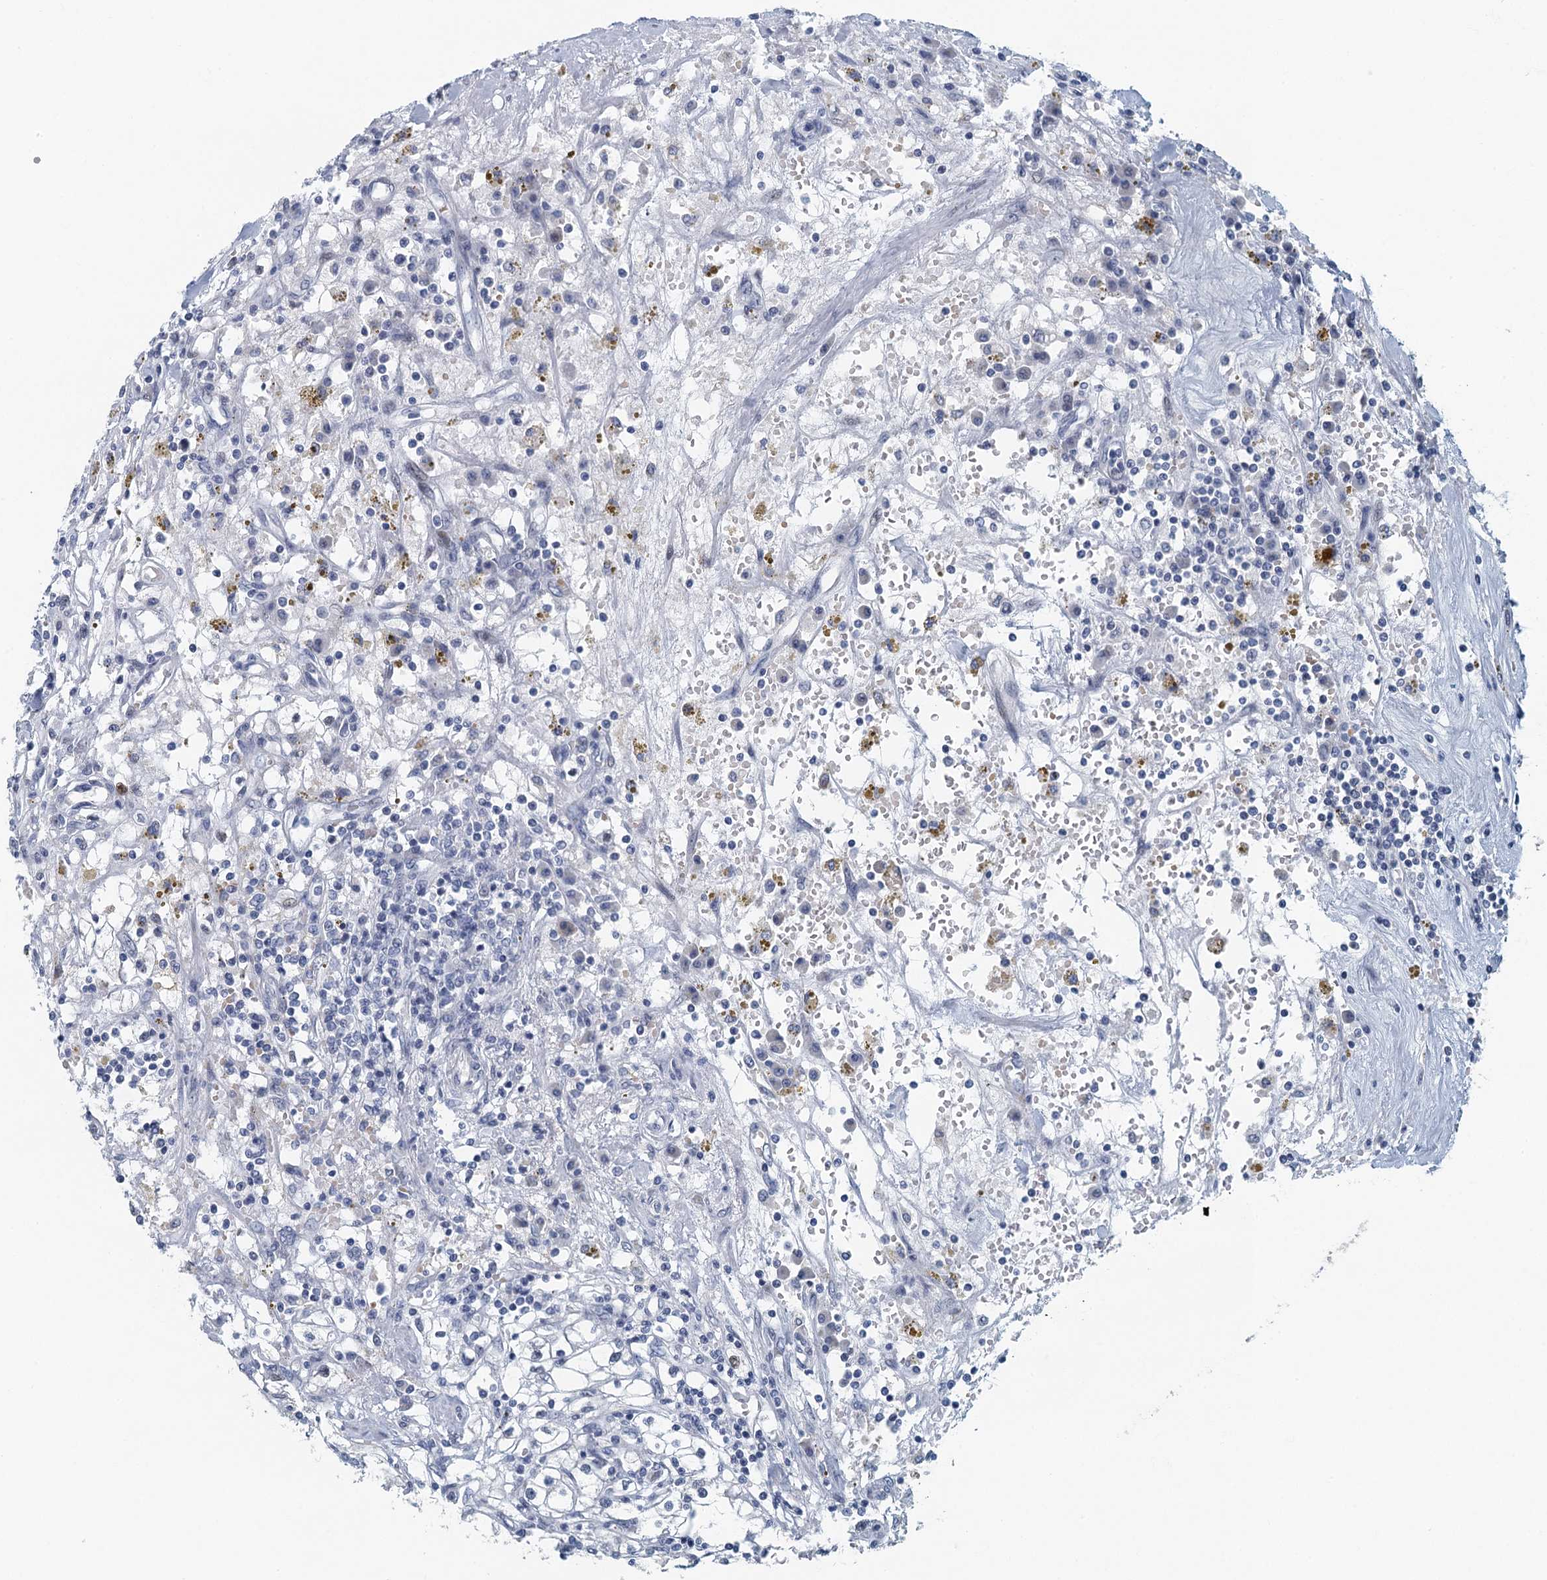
{"staining": {"intensity": "negative", "quantity": "none", "location": "none"}, "tissue": "renal cancer", "cell_type": "Tumor cells", "image_type": "cancer", "snomed": [{"axis": "morphology", "description": "Adenocarcinoma, NOS"}, {"axis": "topography", "description": "Kidney"}], "caption": "Photomicrograph shows no significant protein expression in tumor cells of renal cancer.", "gene": "TTLL9", "patient": {"sex": "male", "age": 56}}